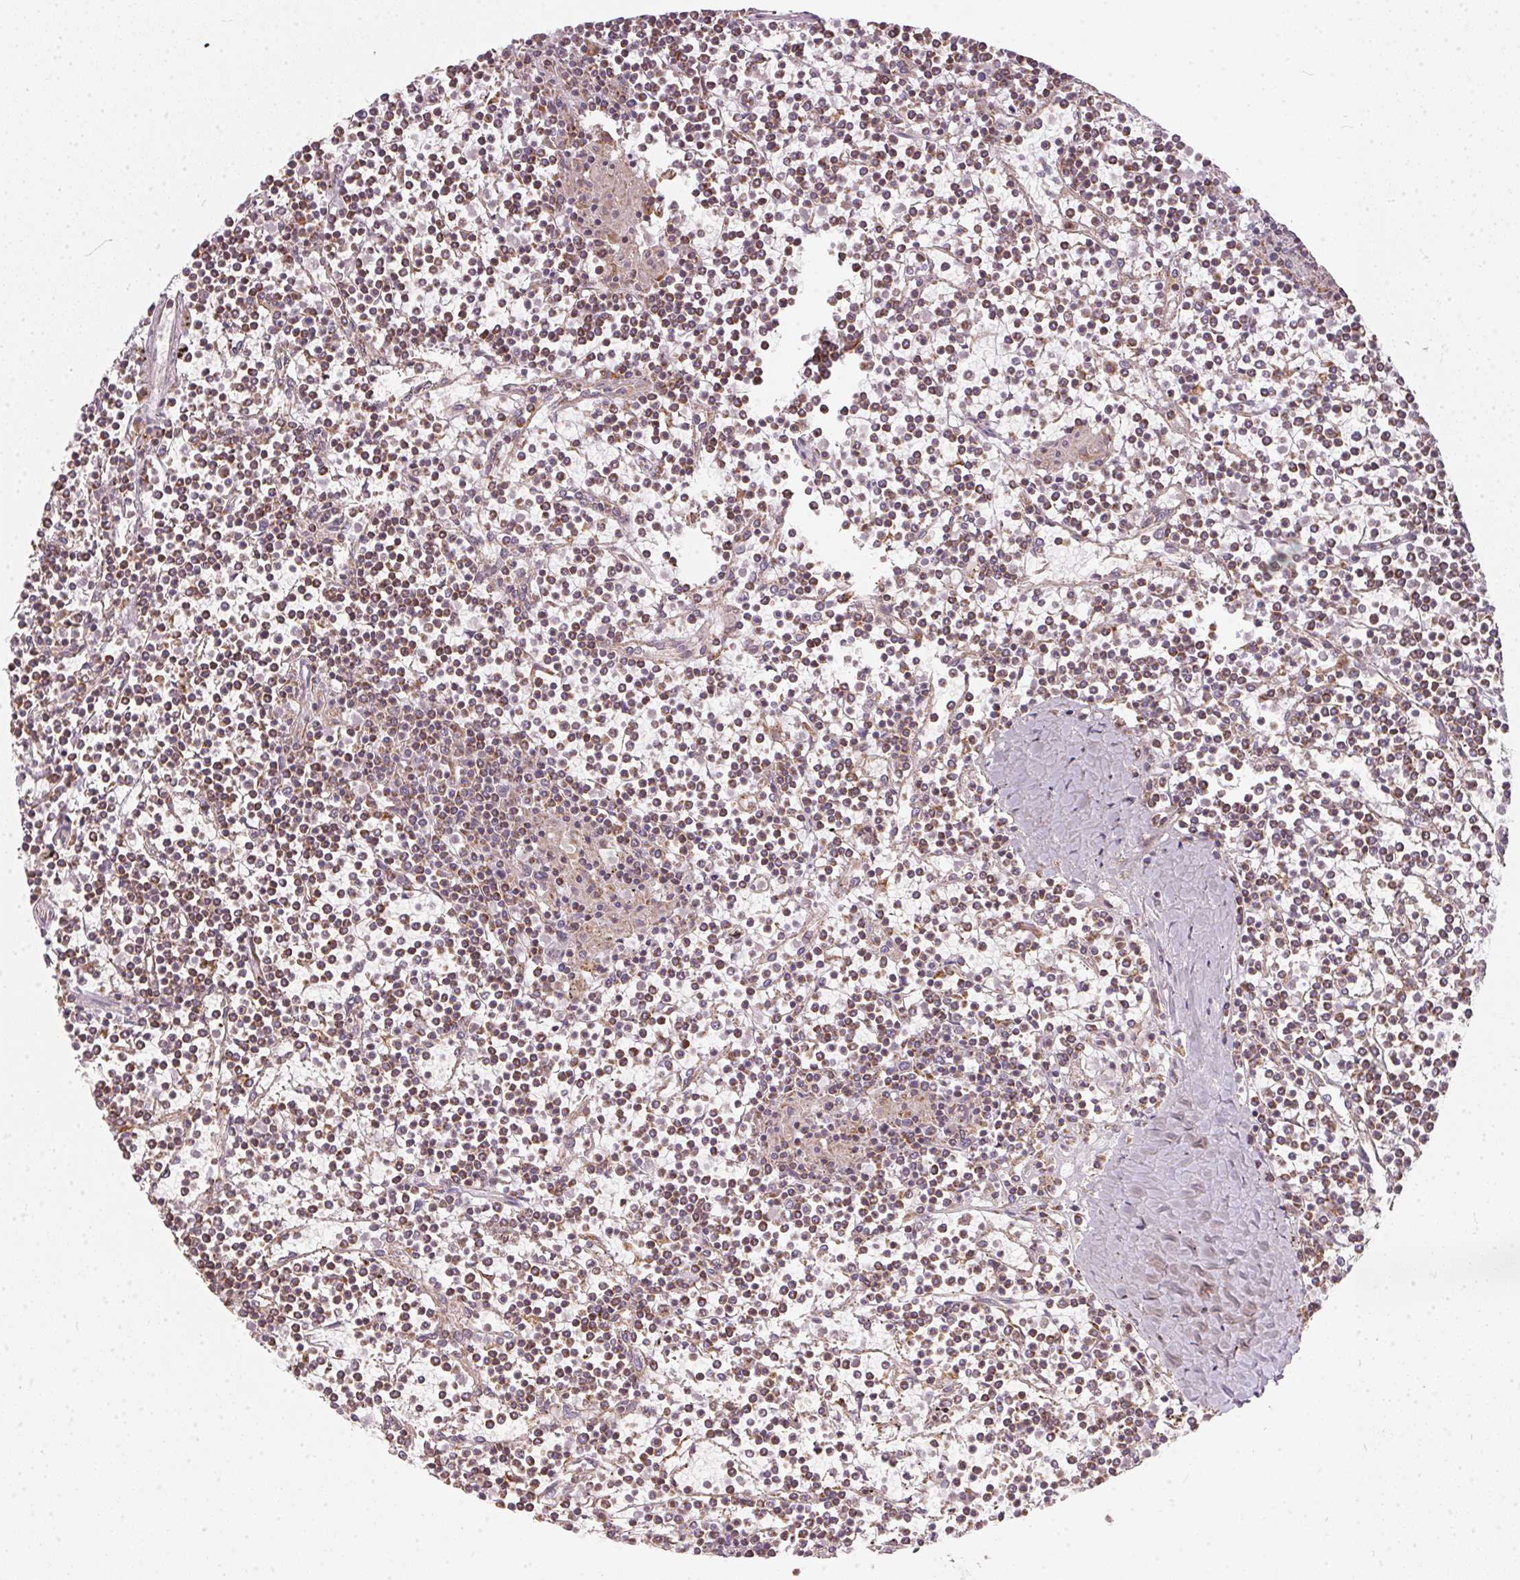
{"staining": {"intensity": "moderate", "quantity": ">75%", "location": "cytoplasmic/membranous"}, "tissue": "lymphoma", "cell_type": "Tumor cells", "image_type": "cancer", "snomed": [{"axis": "morphology", "description": "Malignant lymphoma, non-Hodgkin's type, Low grade"}, {"axis": "topography", "description": "Spleen"}], "caption": "IHC (DAB (3,3'-diaminobenzidine)) staining of human lymphoma displays moderate cytoplasmic/membranous protein staining in about >75% of tumor cells.", "gene": "VWA5B2", "patient": {"sex": "female", "age": 19}}